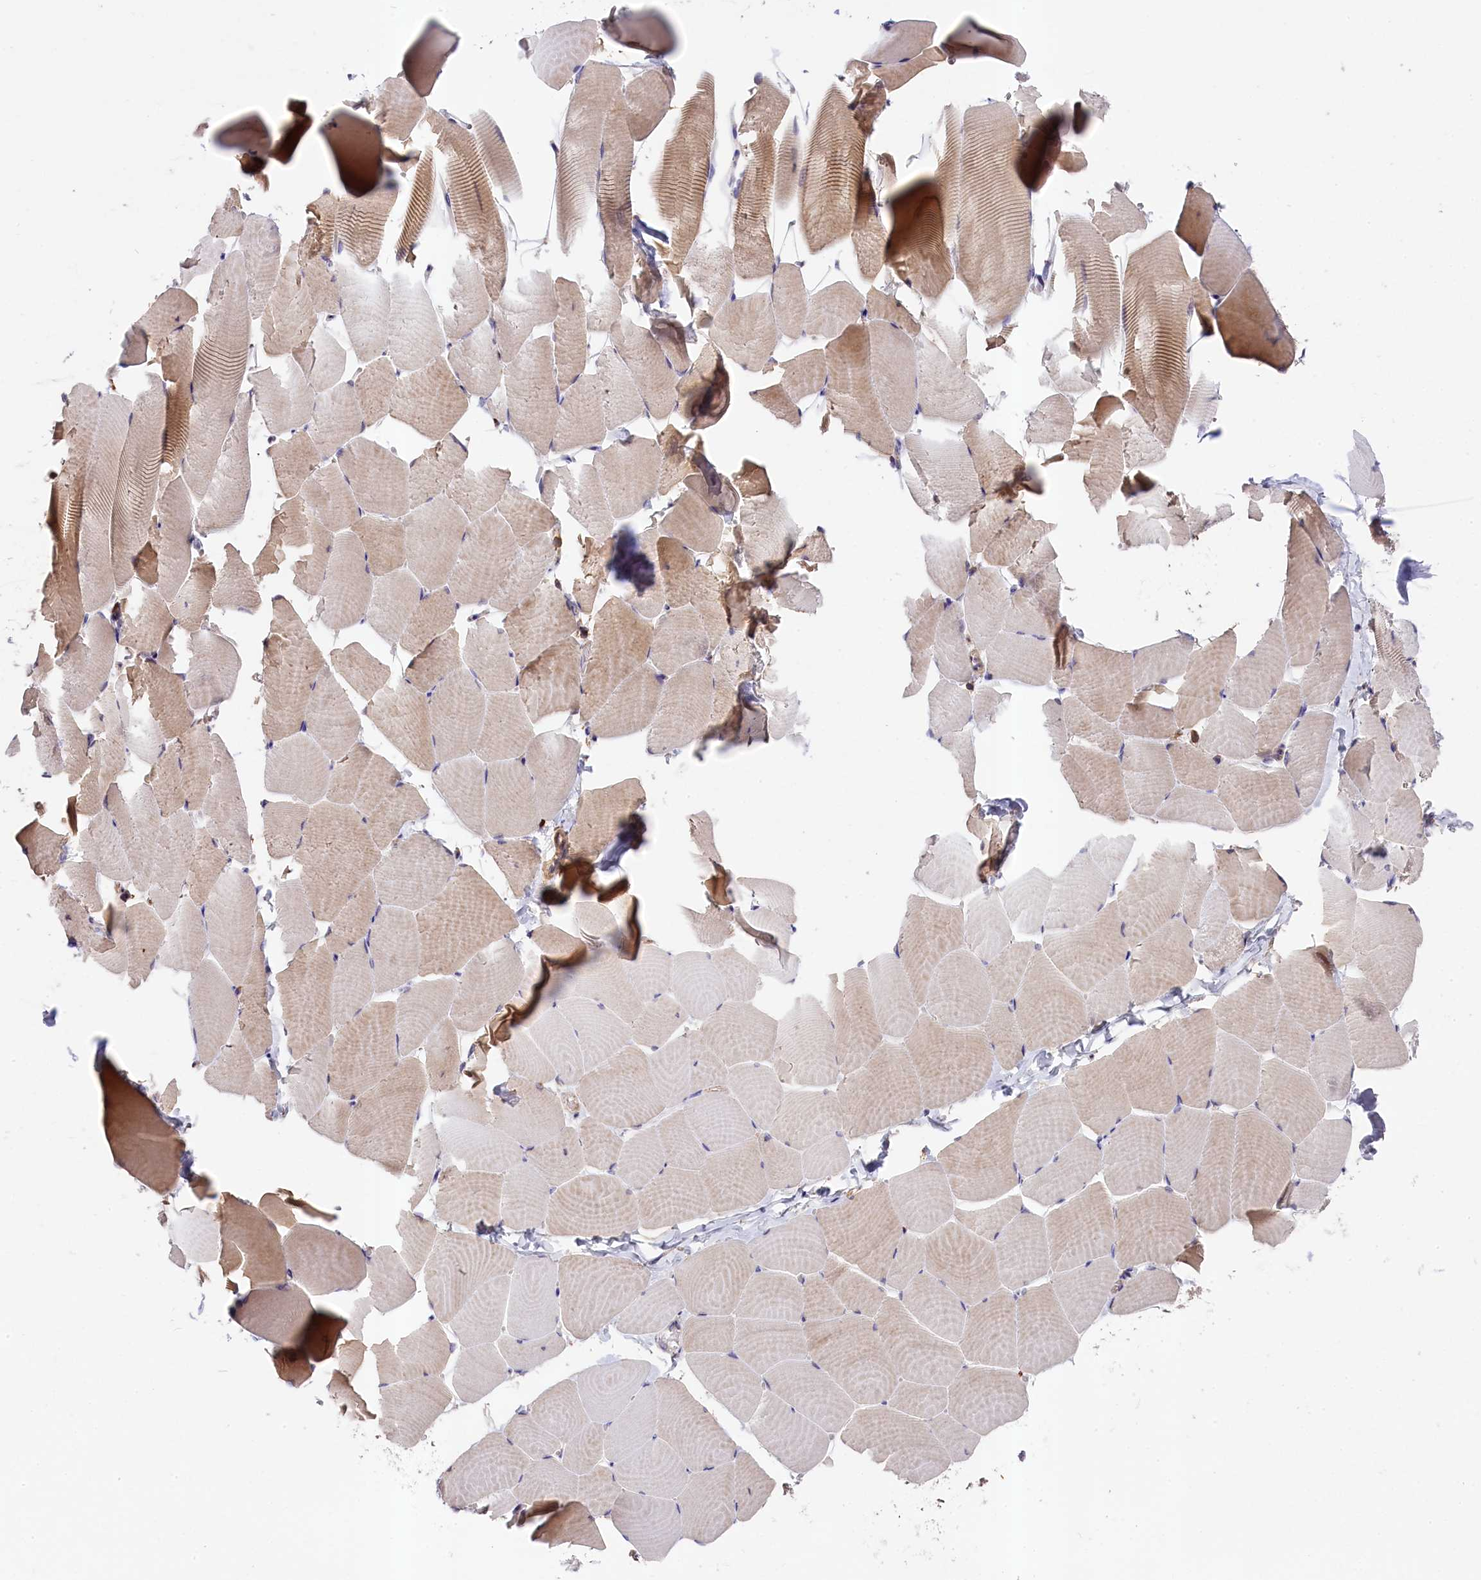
{"staining": {"intensity": "weak", "quantity": "25%-75%", "location": "cytoplasmic/membranous"}, "tissue": "skeletal muscle", "cell_type": "Myocytes", "image_type": "normal", "snomed": [{"axis": "morphology", "description": "Normal tissue, NOS"}, {"axis": "topography", "description": "Skeletal muscle"}], "caption": "This histopathology image reveals immunohistochemistry staining of unremarkable human skeletal muscle, with low weak cytoplasmic/membranous positivity in approximately 25%-75% of myocytes.", "gene": "SKIDA1", "patient": {"sex": "male", "age": 25}}